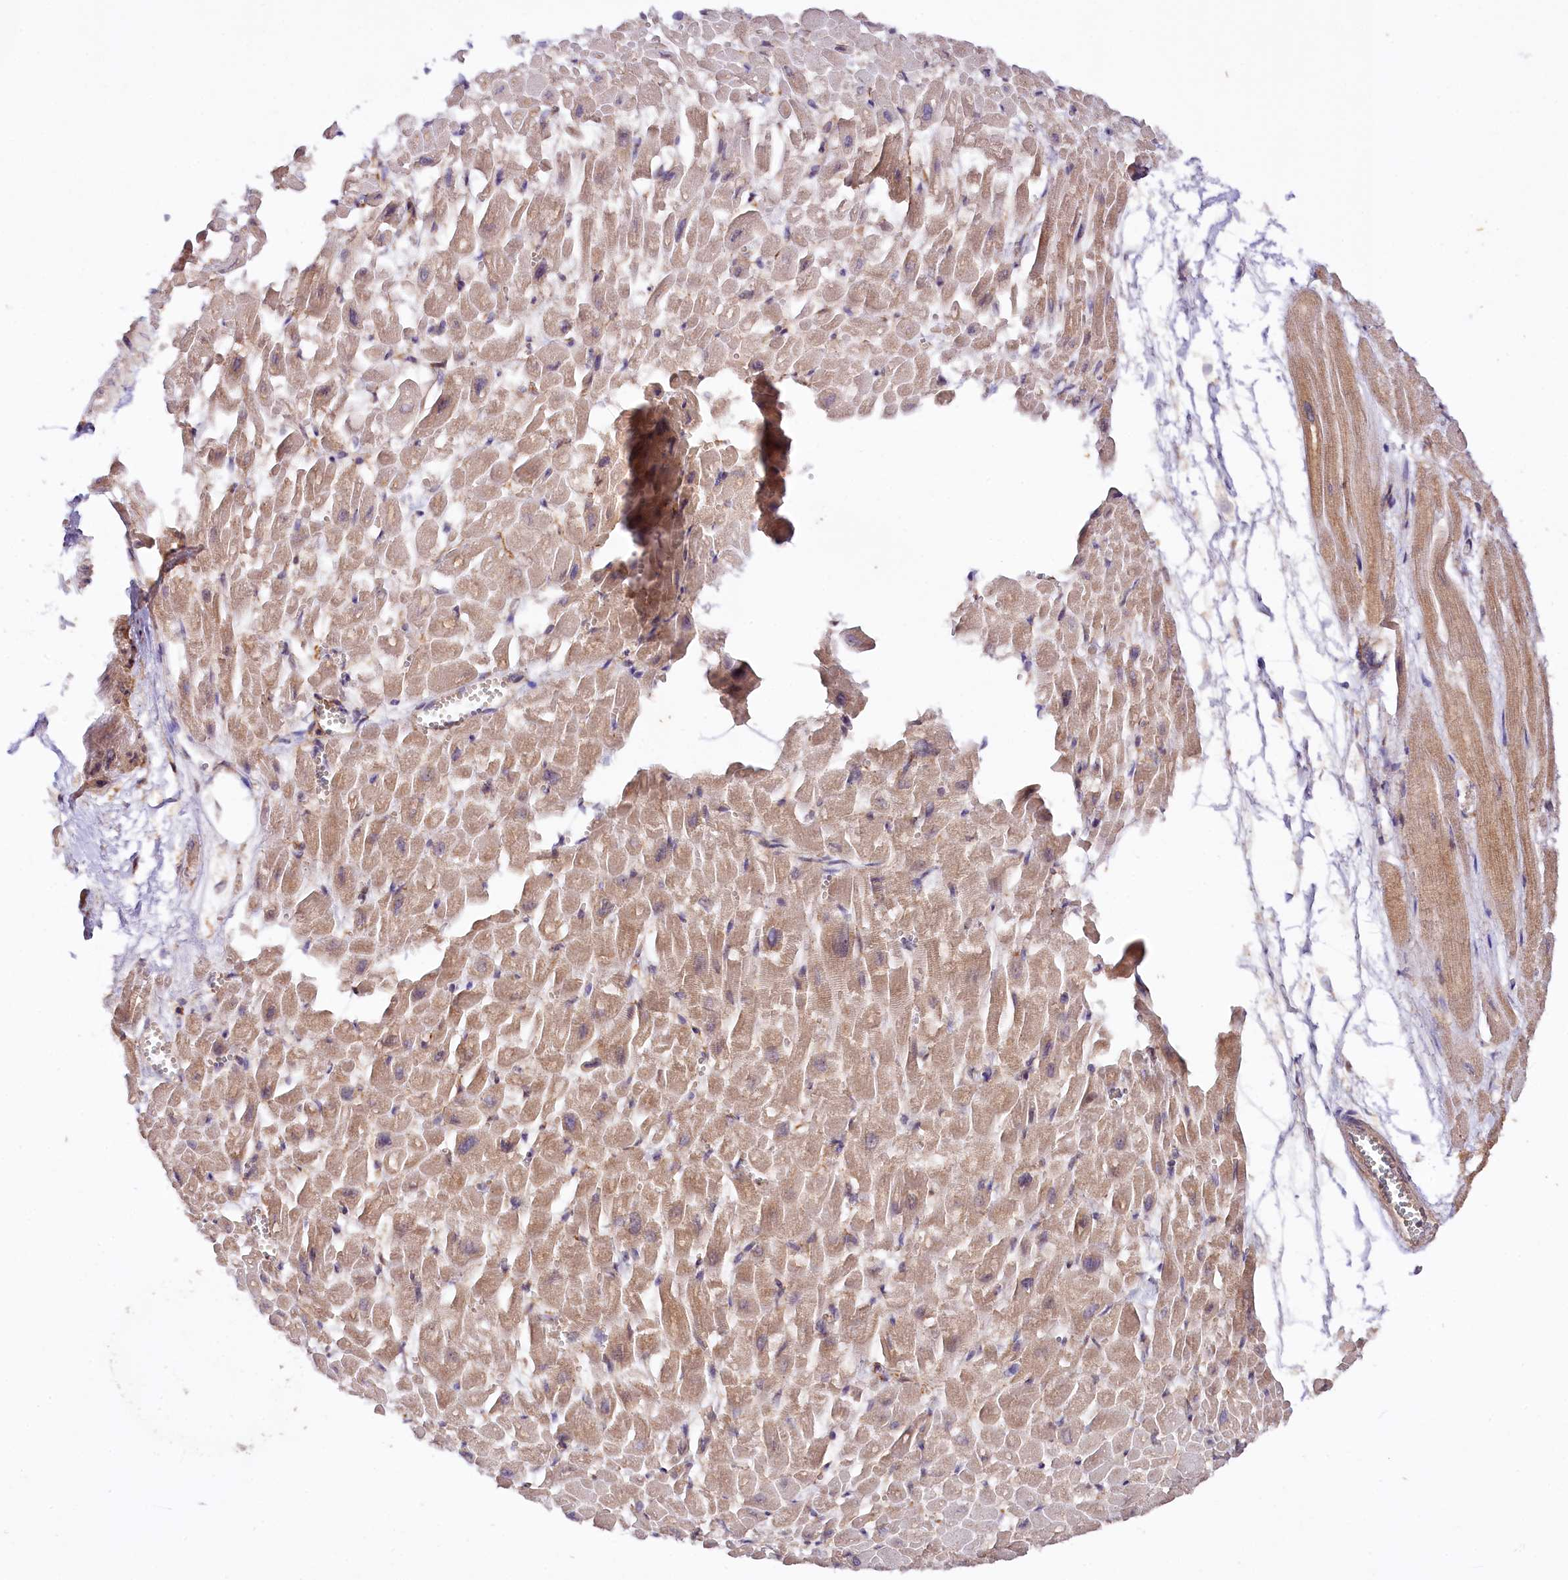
{"staining": {"intensity": "moderate", "quantity": ">75%", "location": "cytoplasmic/membranous"}, "tissue": "heart muscle", "cell_type": "Cardiomyocytes", "image_type": "normal", "snomed": [{"axis": "morphology", "description": "Normal tissue, NOS"}, {"axis": "topography", "description": "Heart"}], "caption": "An immunohistochemistry (IHC) photomicrograph of unremarkable tissue is shown. Protein staining in brown highlights moderate cytoplasmic/membranous positivity in heart muscle within cardiomyocytes.", "gene": "PHLDB1", "patient": {"sex": "male", "age": 54}}